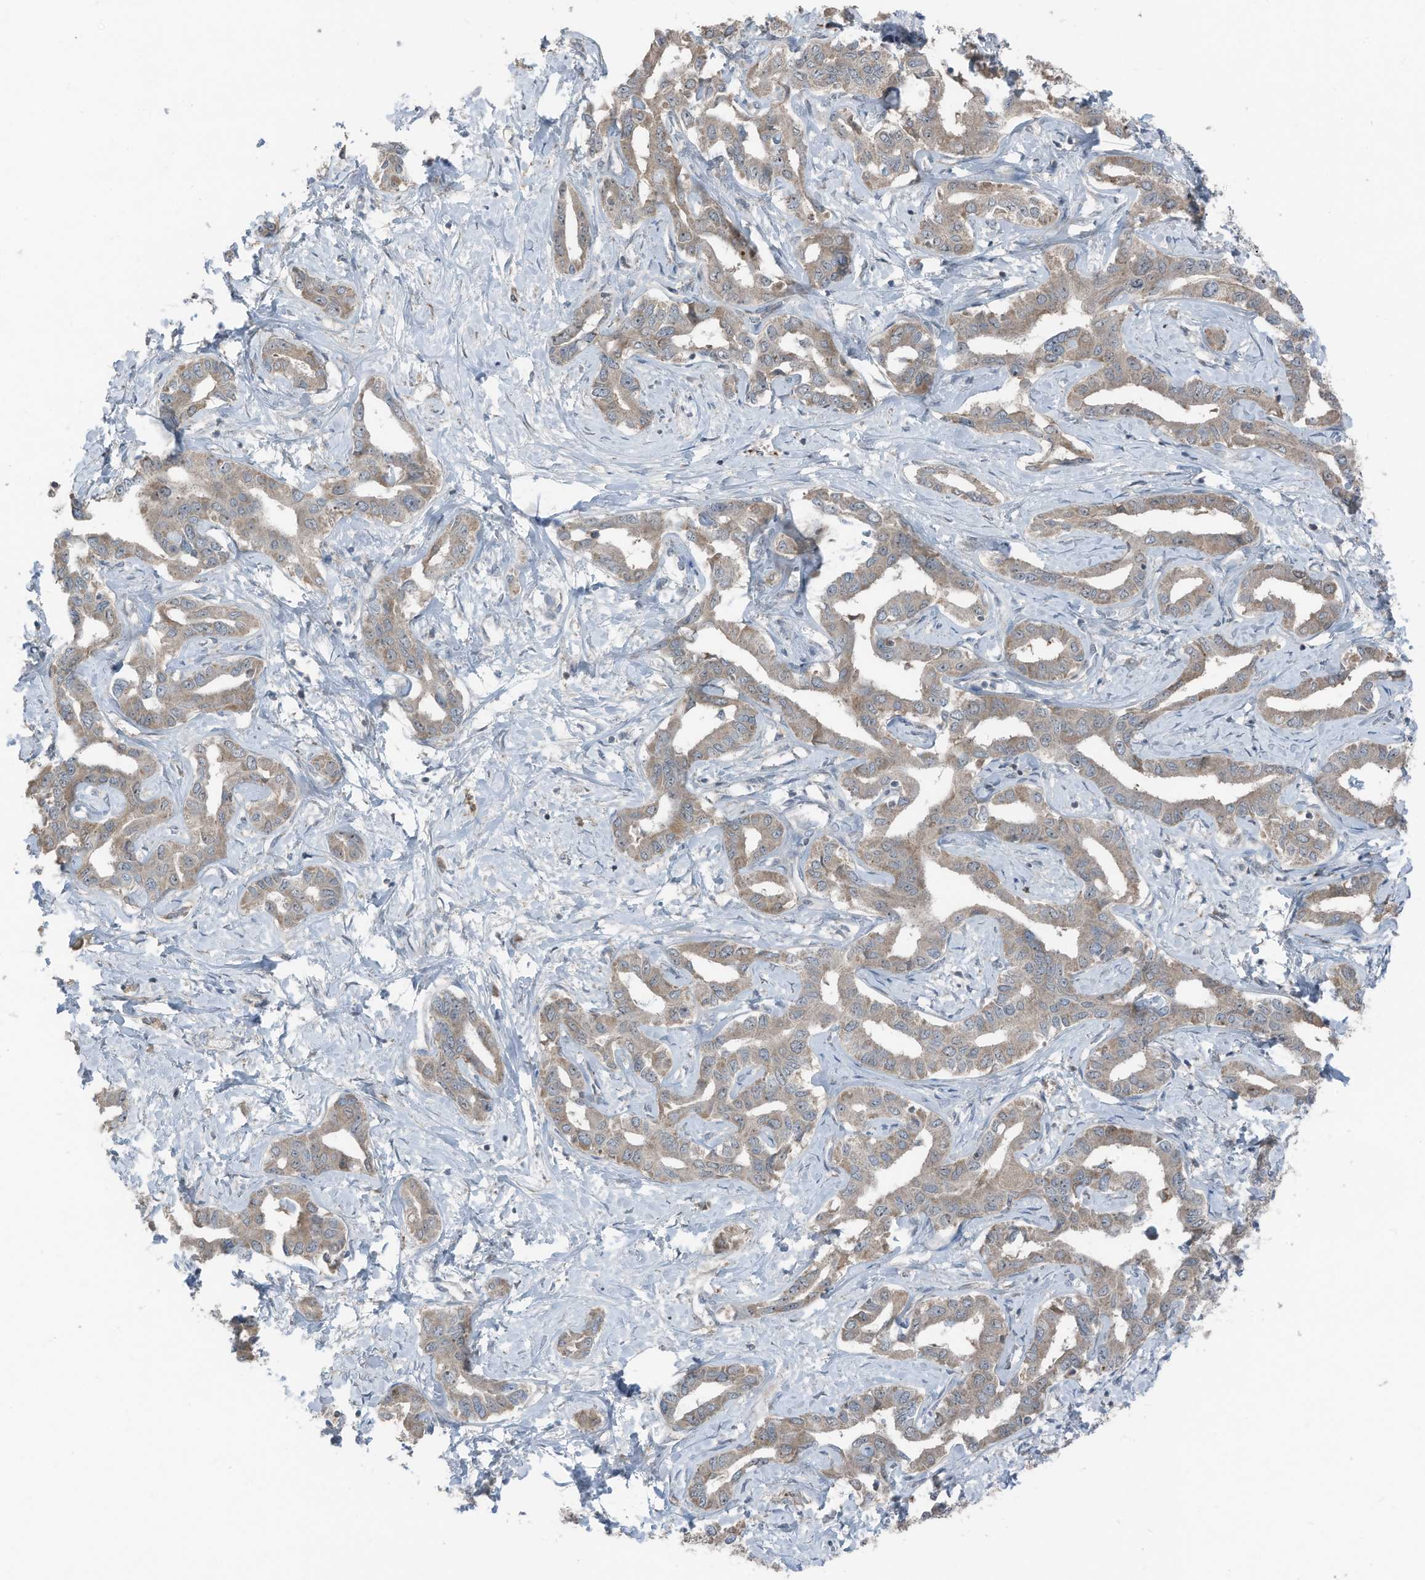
{"staining": {"intensity": "weak", "quantity": ">75%", "location": "cytoplasmic/membranous"}, "tissue": "liver cancer", "cell_type": "Tumor cells", "image_type": "cancer", "snomed": [{"axis": "morphology", "description": "Cholangiocarcinoma"}, {"axis": "topography", "description": "Liver"}], "caption": "Liver cholangiocarcinoma stained for a protein (brown) reveals weak cytoplasmic/membranous positive positivity in approximately >75% of tumor cells.", "gene": "TXNDC9", "patient": {"sex": "male", "age": 59}}